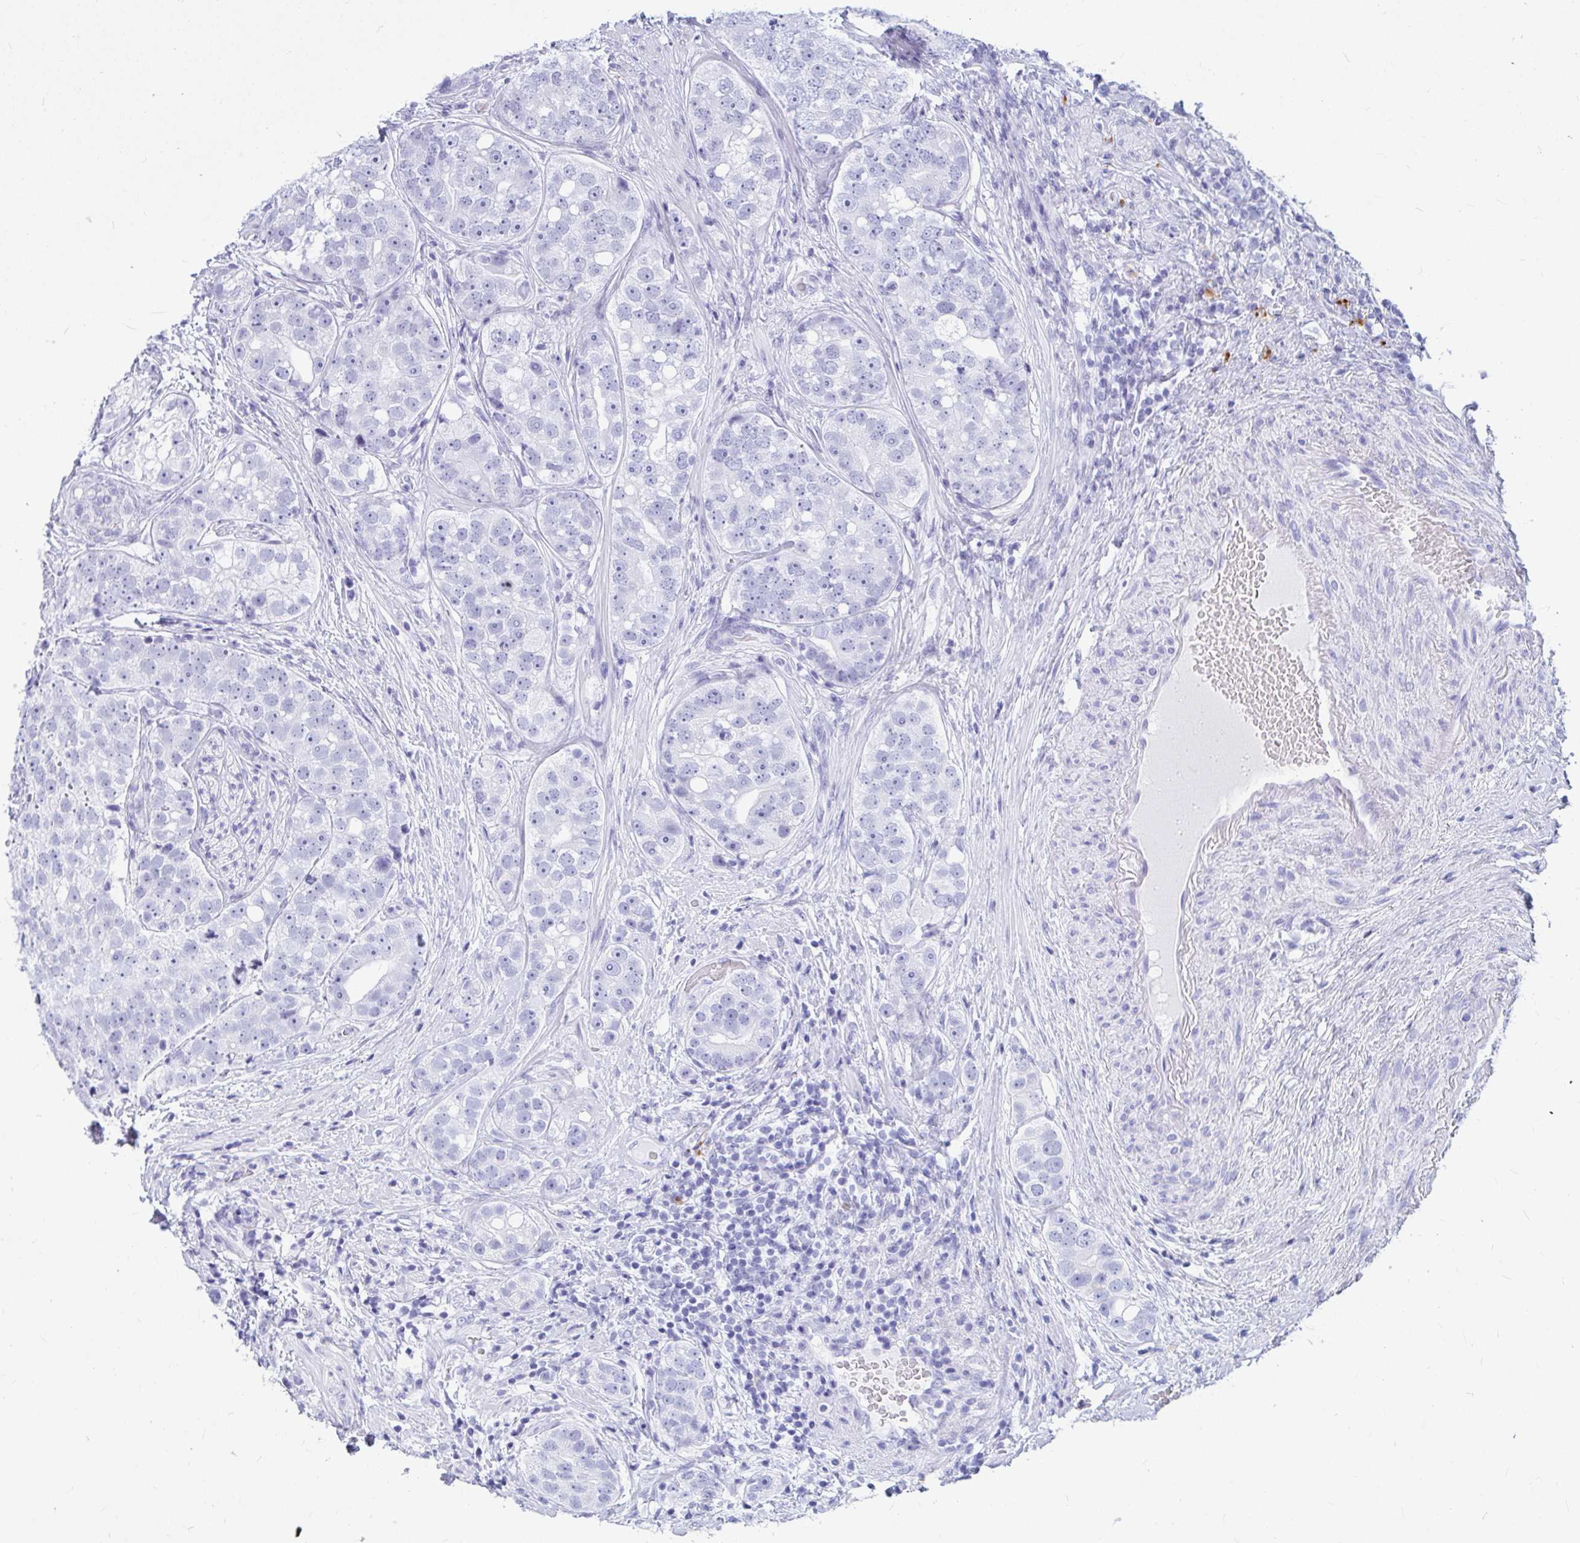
{"staining": {"intensity": "negative", "quantity": "none", "location": "none"}, "tissue": "prostate cancer", "cell_type": "Tumor cells", "image_type": "cancer", "snomed": [{"axis": "morphology", "description": "Adenocarcinoma, High grade"}, {"axis": "topography", "description": "Prostate"}], "caption": "Tumor cells are negative for protein expression in human prostate cancer (adenocarcinoma (high-grade)).", "gene": "OR5J2", "patient": {"sex": "male", "age": 60}}